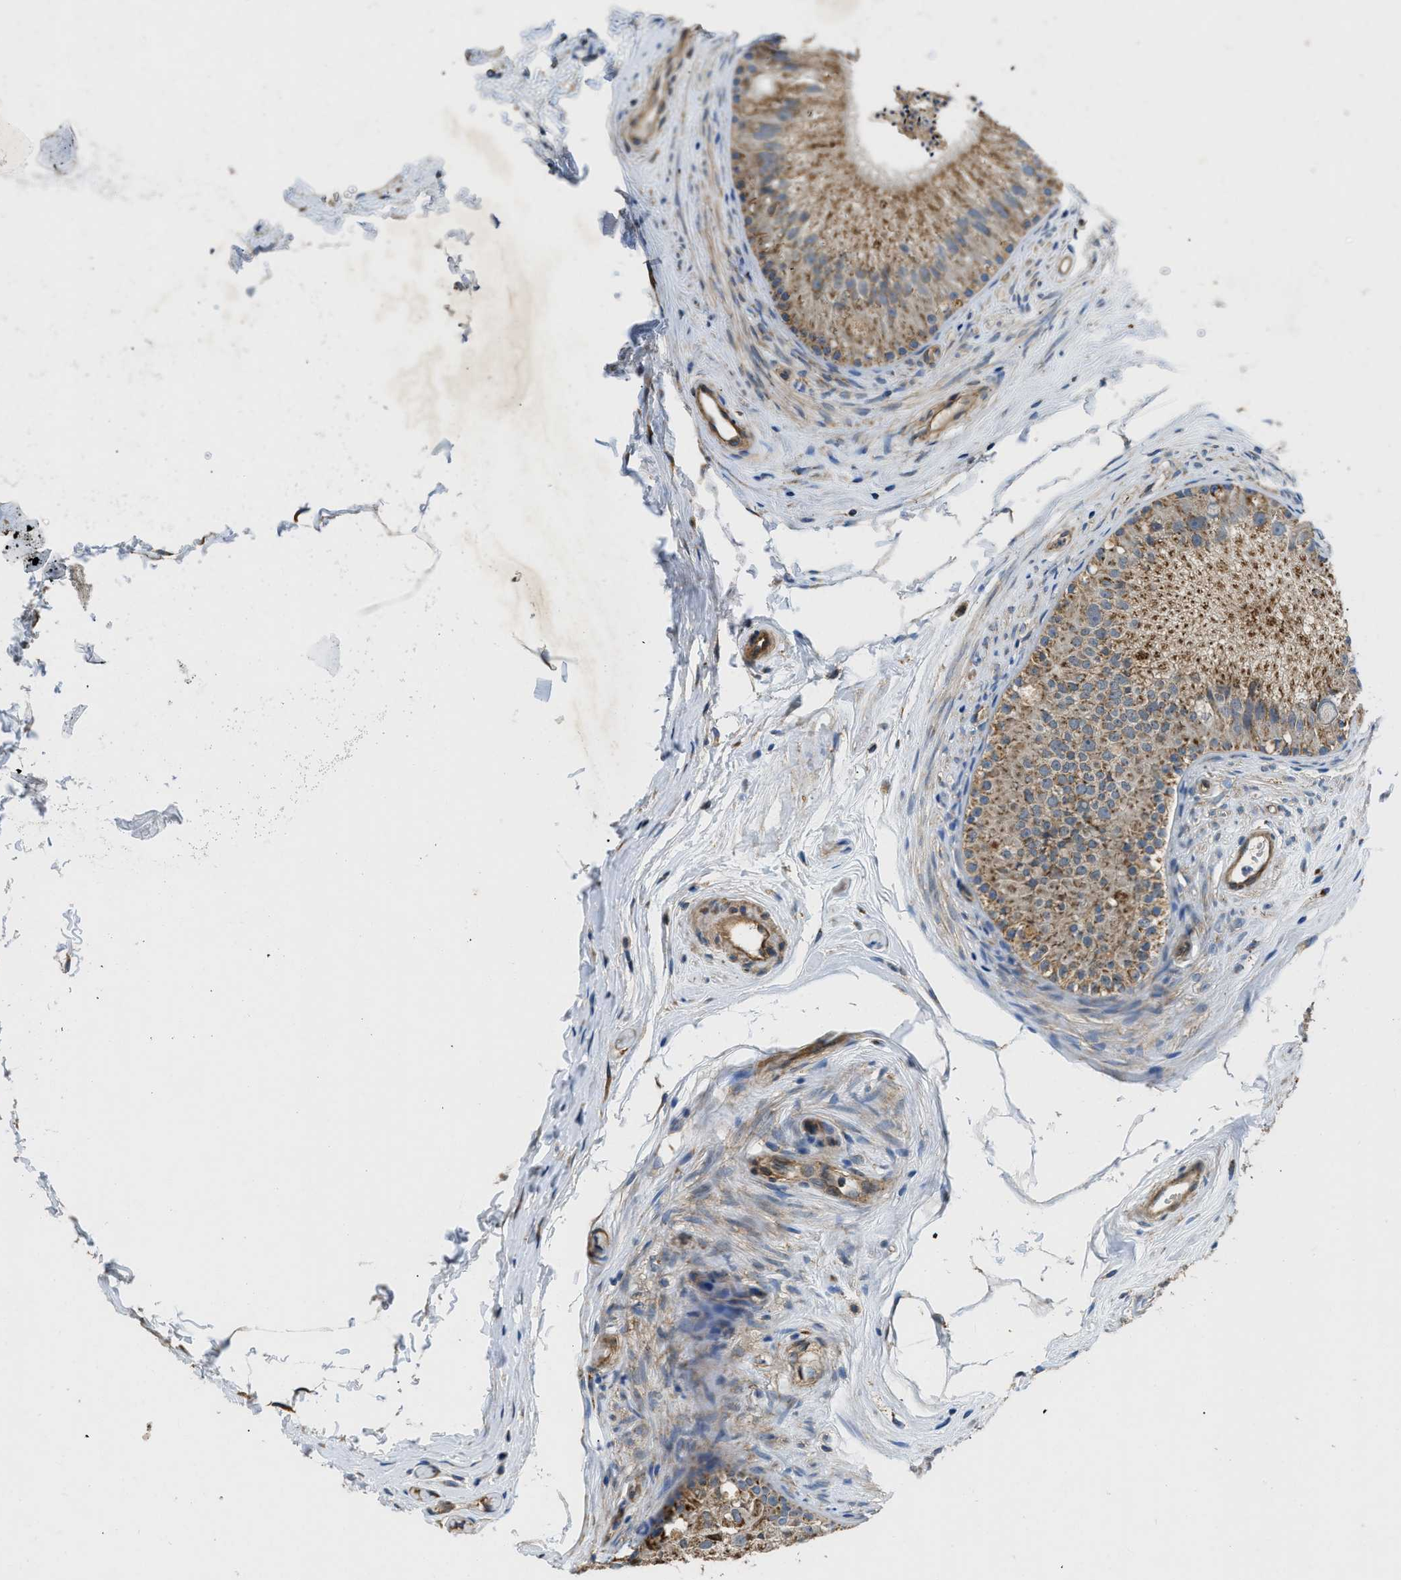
{"staining": {"intensity": "moderate", "quantity": ">75%", "location": "cytoplasmic/membranous"}, "tissue": "epididymis", "cell_type": "Glandular cells", "image_type": "normal", "snomed": [{"axis": "morphology", "description": "Normal tissue, NOS"}, {"axis": "topography", "description": "Epididymis"}], "caption": "Human epididymis stained with a brown dye demonstrates moderate cytoplasmic/membranous positive positivity in approximately >75% of glandular cells.", "gene": "STK33", "patient": {"sex": "male", "age": 56}}